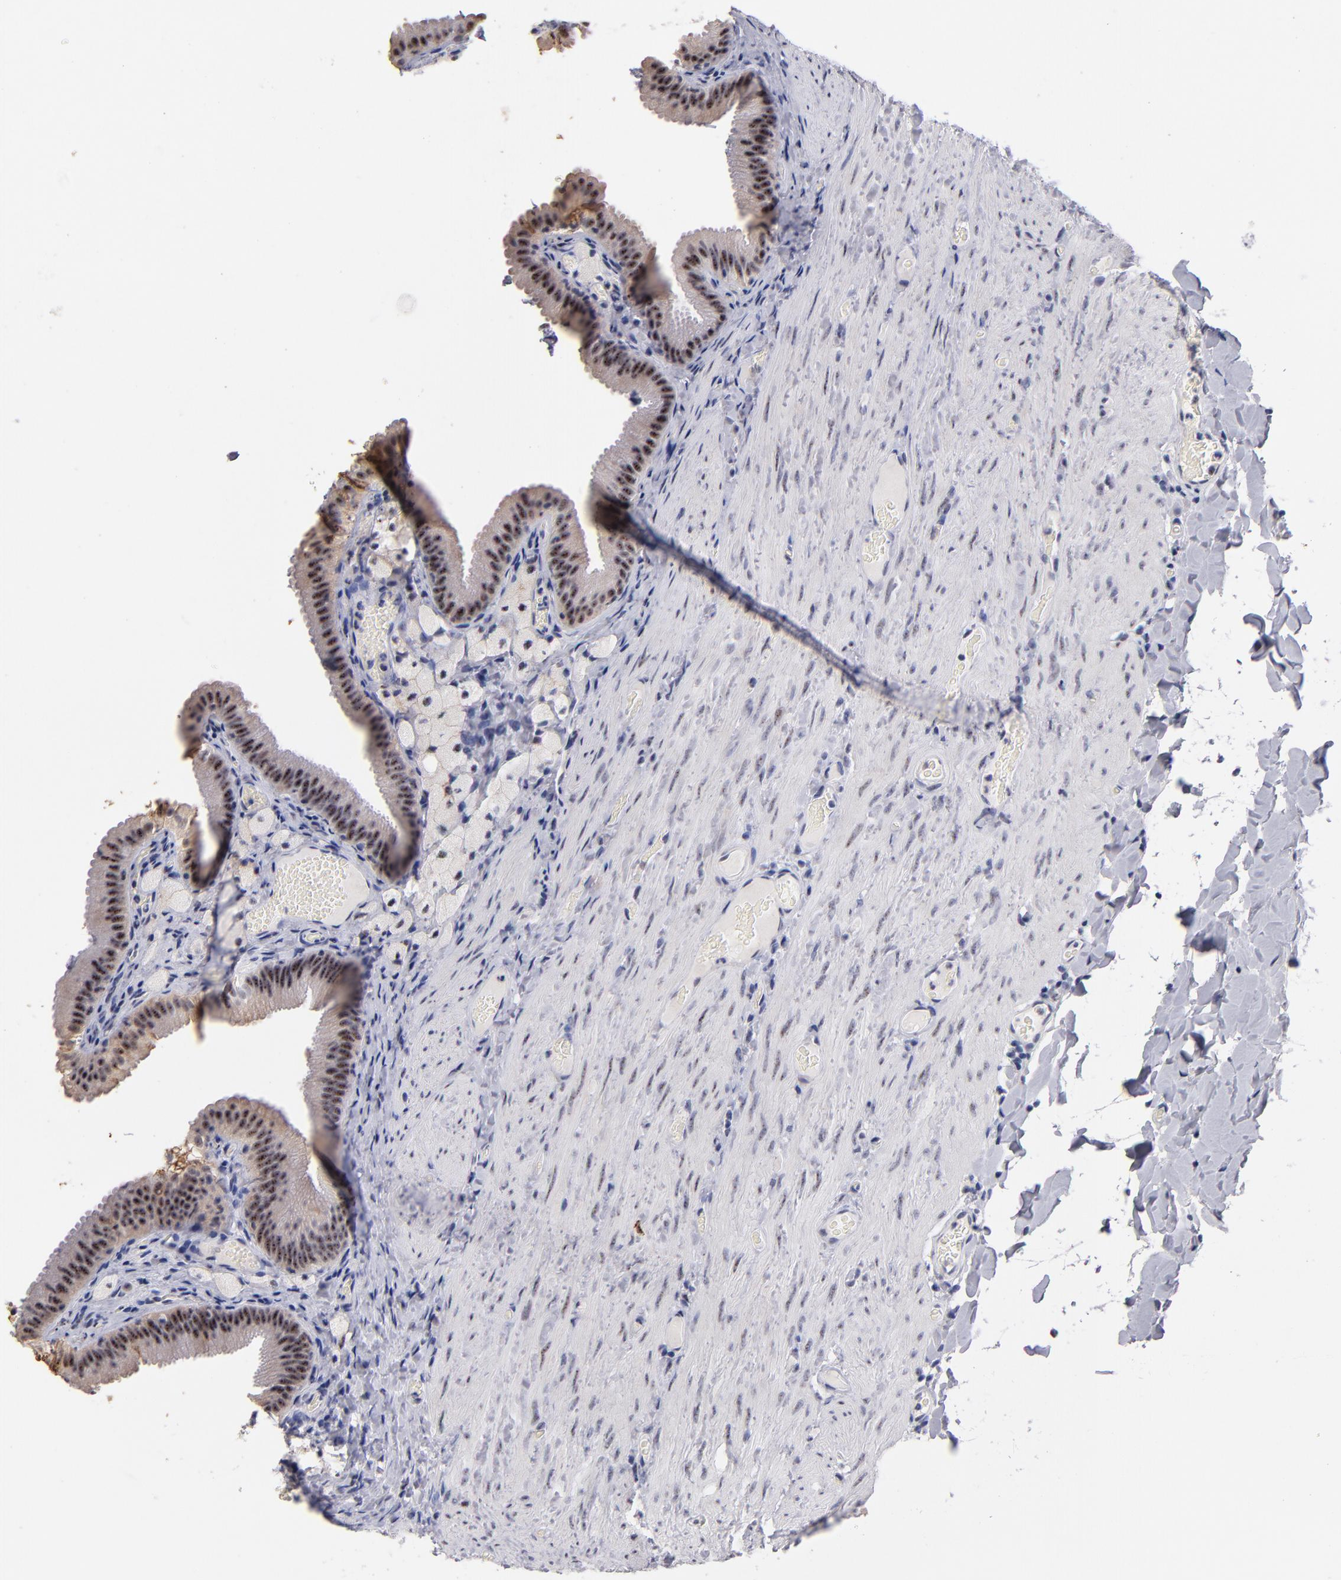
{"staining": {"intensity": "moderate", "quantity": "25%-75%", "location": "nuclear"}, "tissue": "gallbladder", "cell_type": "Glandular cells", "image_type": "normal", "snomed": [{"axis": "morphology", "description": "Normal tissue, NOS"}, {"axis": "topography", "description": "Gallbladder"}], "caption": "Gallbladder stained with immunohistochemistry (IHC) exhibits moderate nuclear expression in about 25%-75% of glandular cells. (Brightfield microscopy of DAB IHC at high magnification).", "gene": "RAF1", "patient": {"sex": "female", "age": 24}}